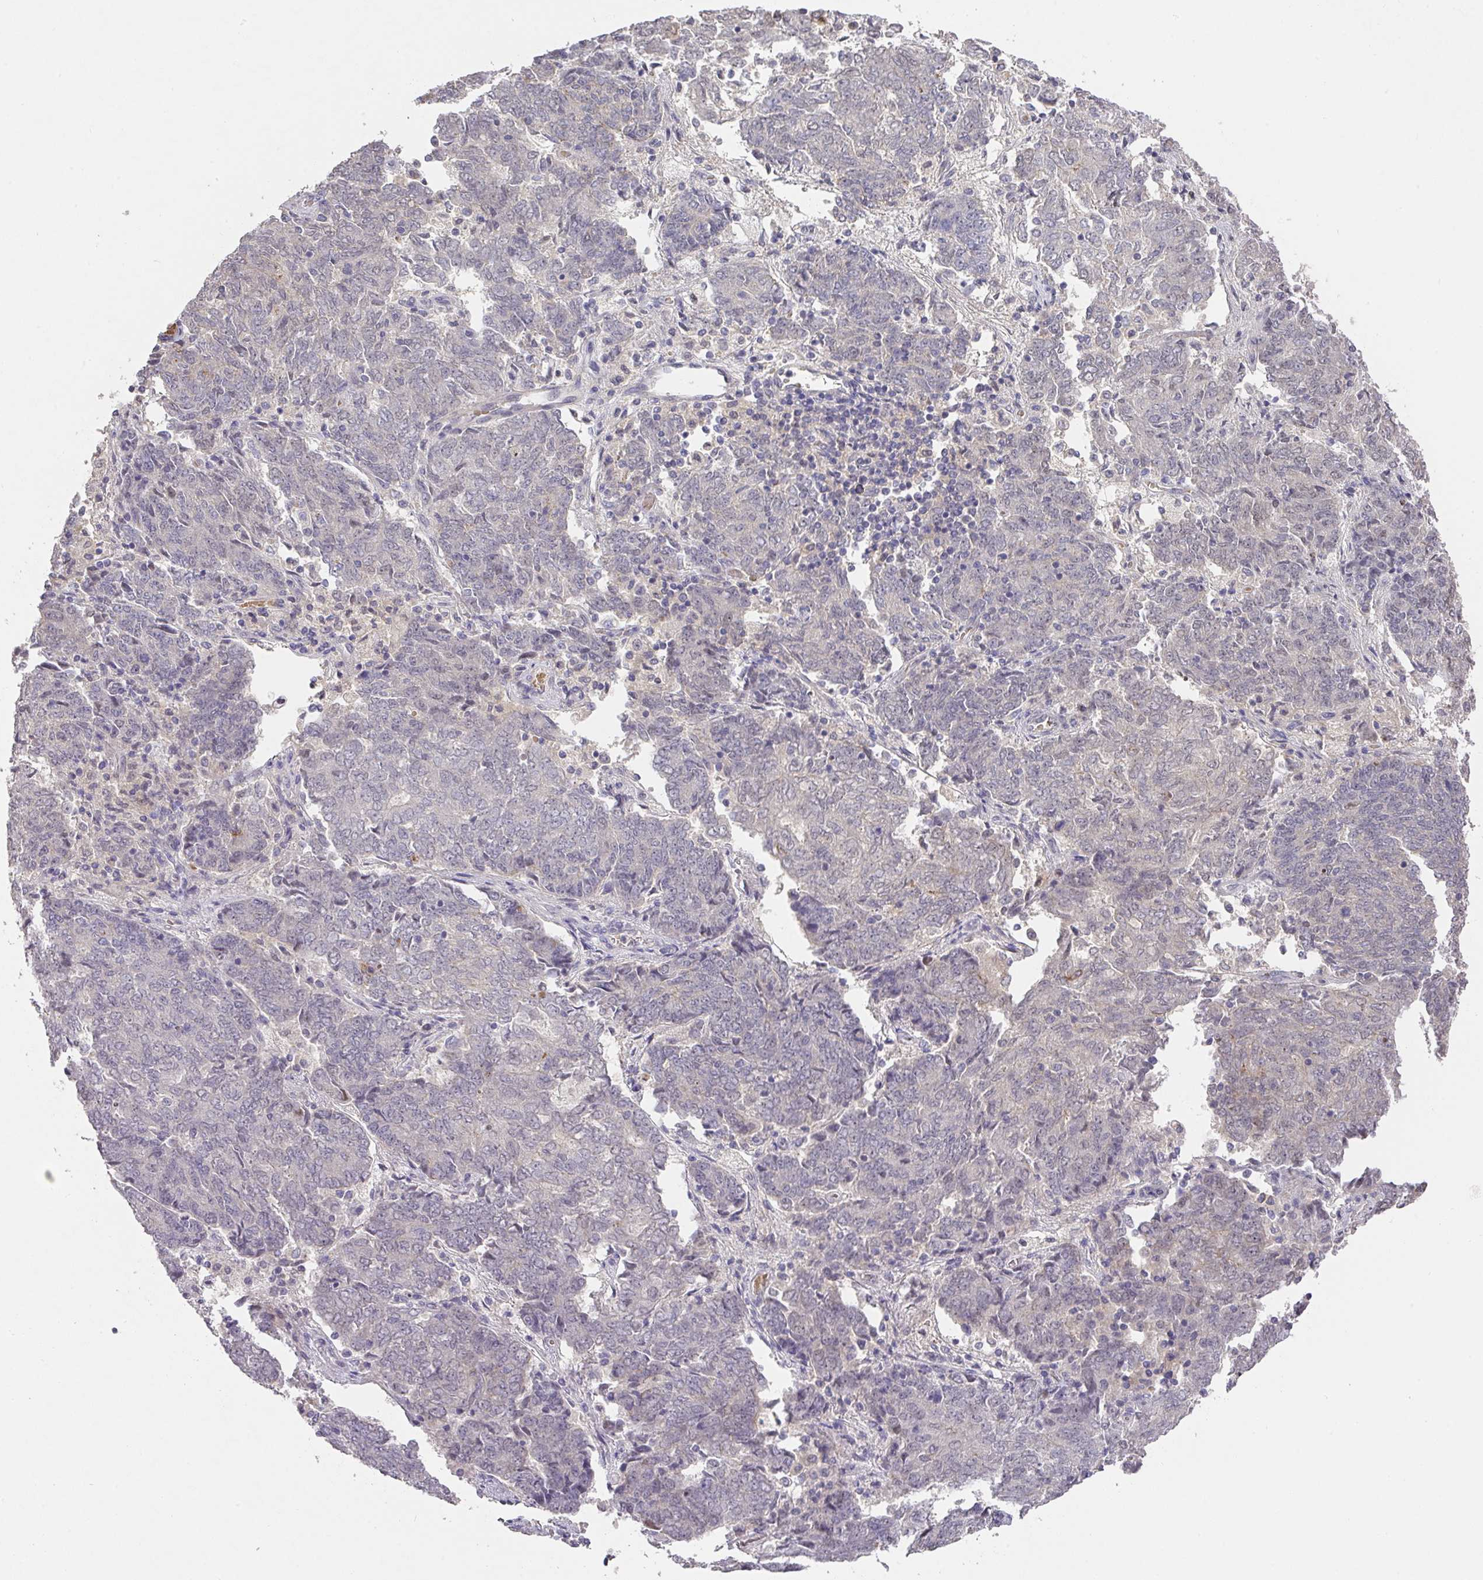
{"staining": {"intensity": "negative", "quantity": "none", "location": "none"}, "tissue": "endometrial cancer", "cell_type": "Tumor cells", "image_type": "cancer", "snomed": [{"axis": "morphology", "description": "Adenocarcinoma, NOS"}, {"axis": "topography", "description": "Endometrium"}], "caption": "This is an immunohistochemistry image of endometrial cancer (adenocarcinoma). There is no staining in tumor cells.", "gene": "FOXN4", "patient": {"sex": "female", "age": 80}}